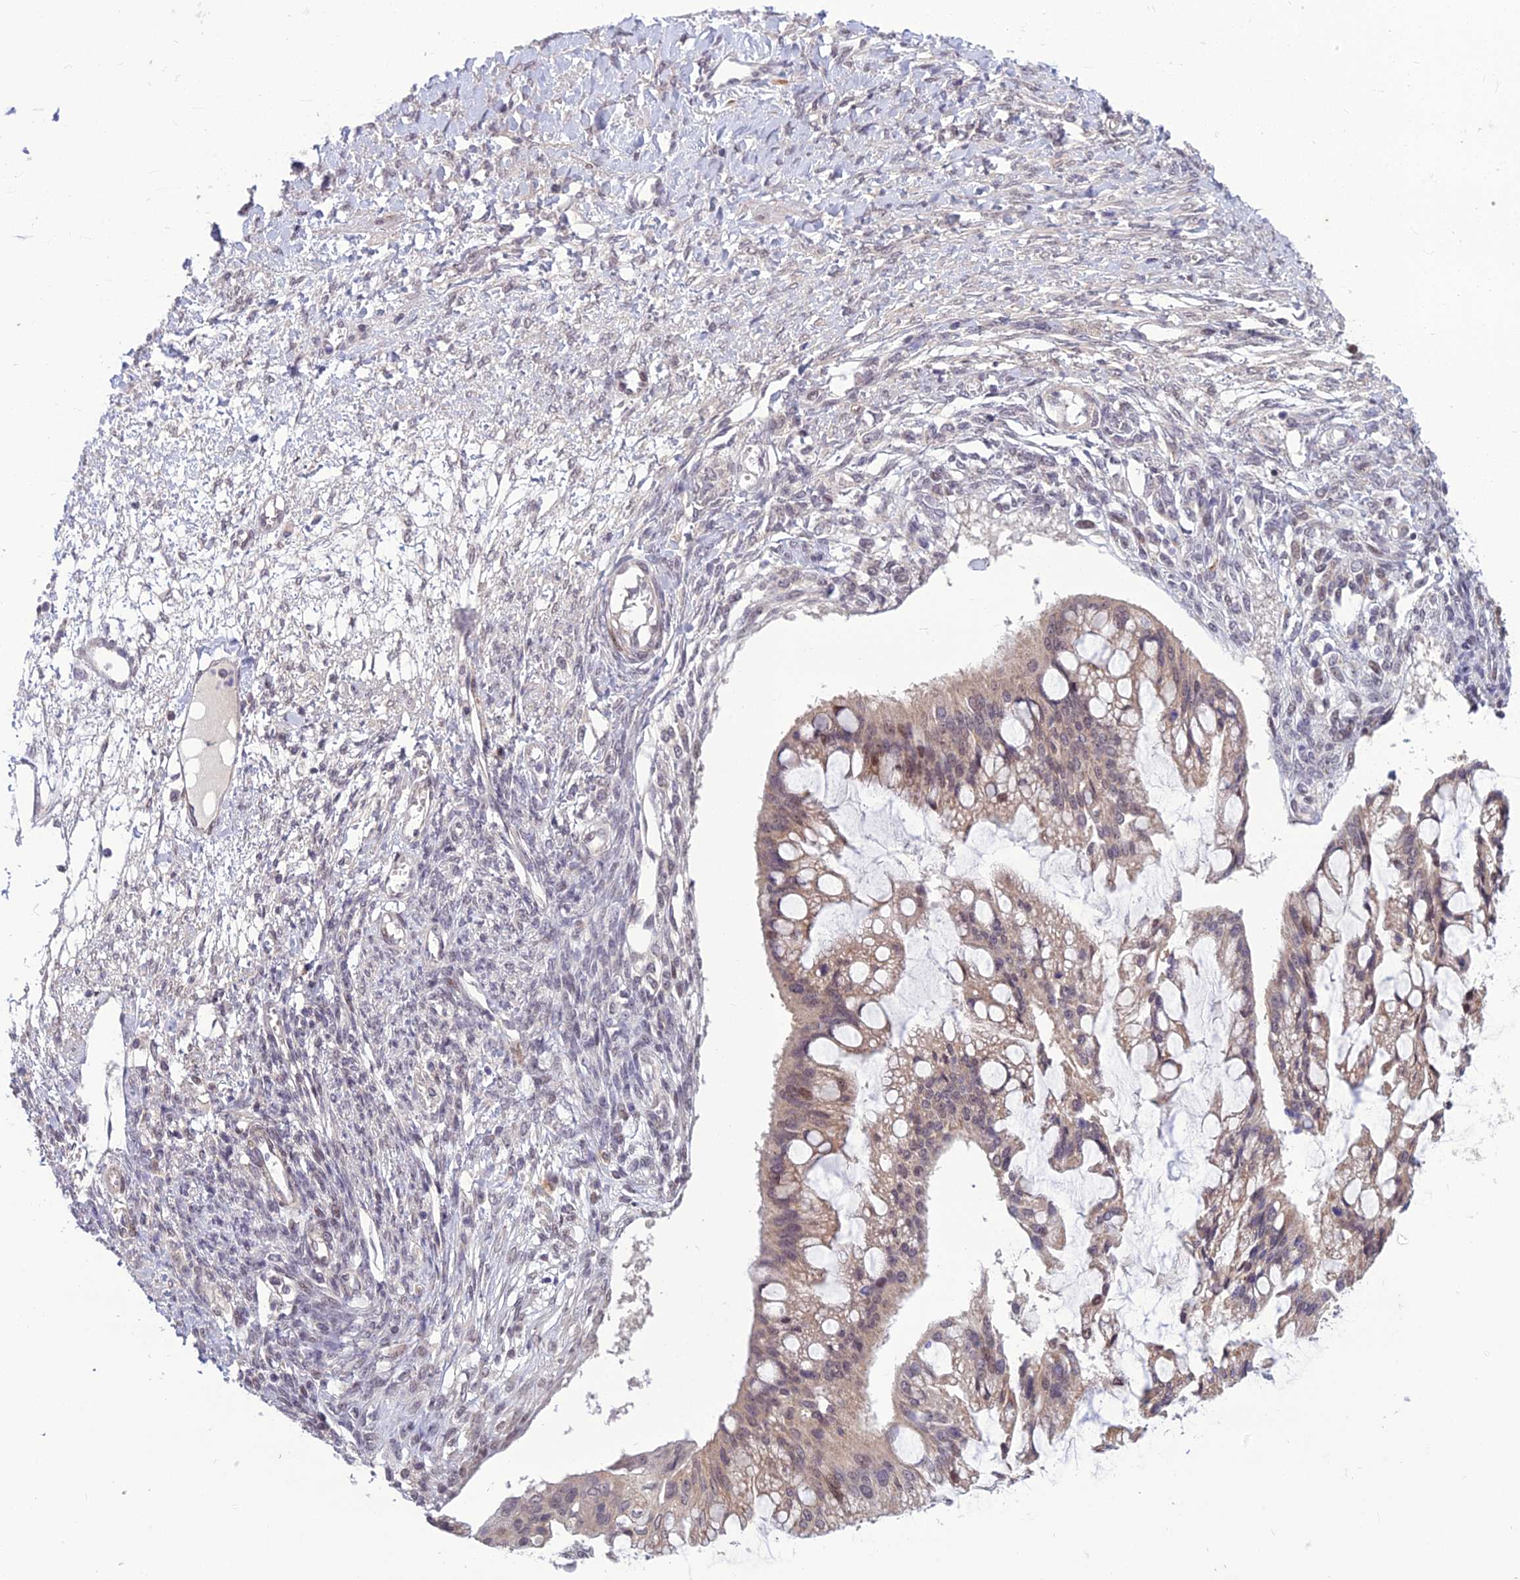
{"staining": {"intensity": "weak", "quantity": "<25%", "location": "nuclear"}, "tissue": "ovarian cancer", "cell_type": "Tumor cells", "image_type": "cancer", "snomed": [{"axis": "morphology", "description": "Cystadenocarcinoma, mucinous, NOS"}, {"axis": "topography", "description": "Ovary"}], "caption": "The photomicrograph reveals no staining of tumor cells in ovarian cancer (mucinous cystadenocarcinoma).", "gene": "FBRS", "patient": {"sex": "female", "age": 73}}